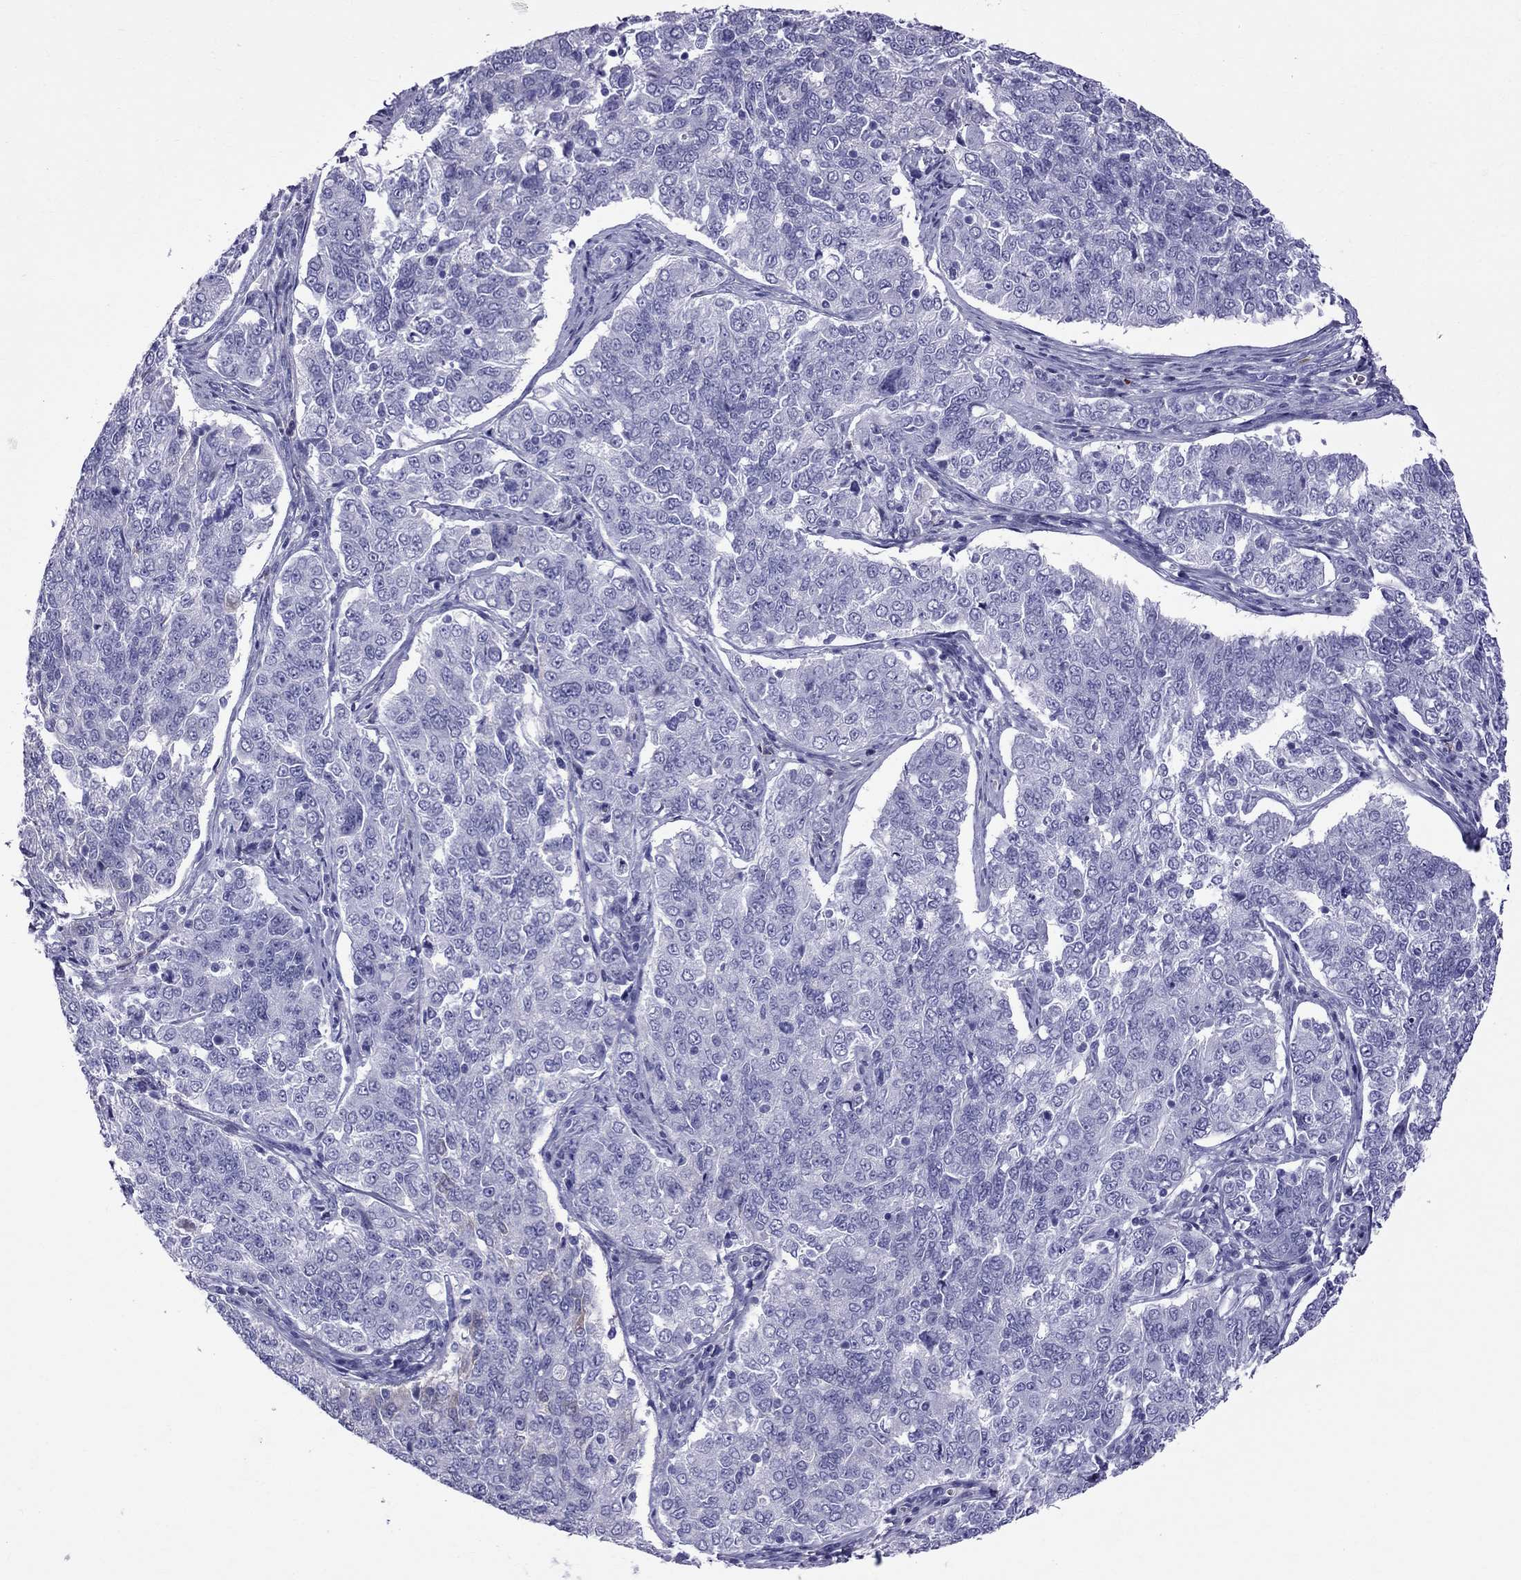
{"staining": {"intensity": "negative", "quantity": "none", "location": "none"}, "tissue": "endometrial cancer", "cell_type": "Tumor cells", "image_type": "cancer", "snomed": [{"axis": "morphology", "description": "Adenocarcinoma, NOS"}, {"axis": "topography", "description": "Endometrium"}], "caption": "This is a photomicrograph of IHC staining of endometrial cancer (adenocarcinoma), which shows no staining in tumor cells.", "gene": "SCART1", "patient": {"sex": "female", "age": 43}}